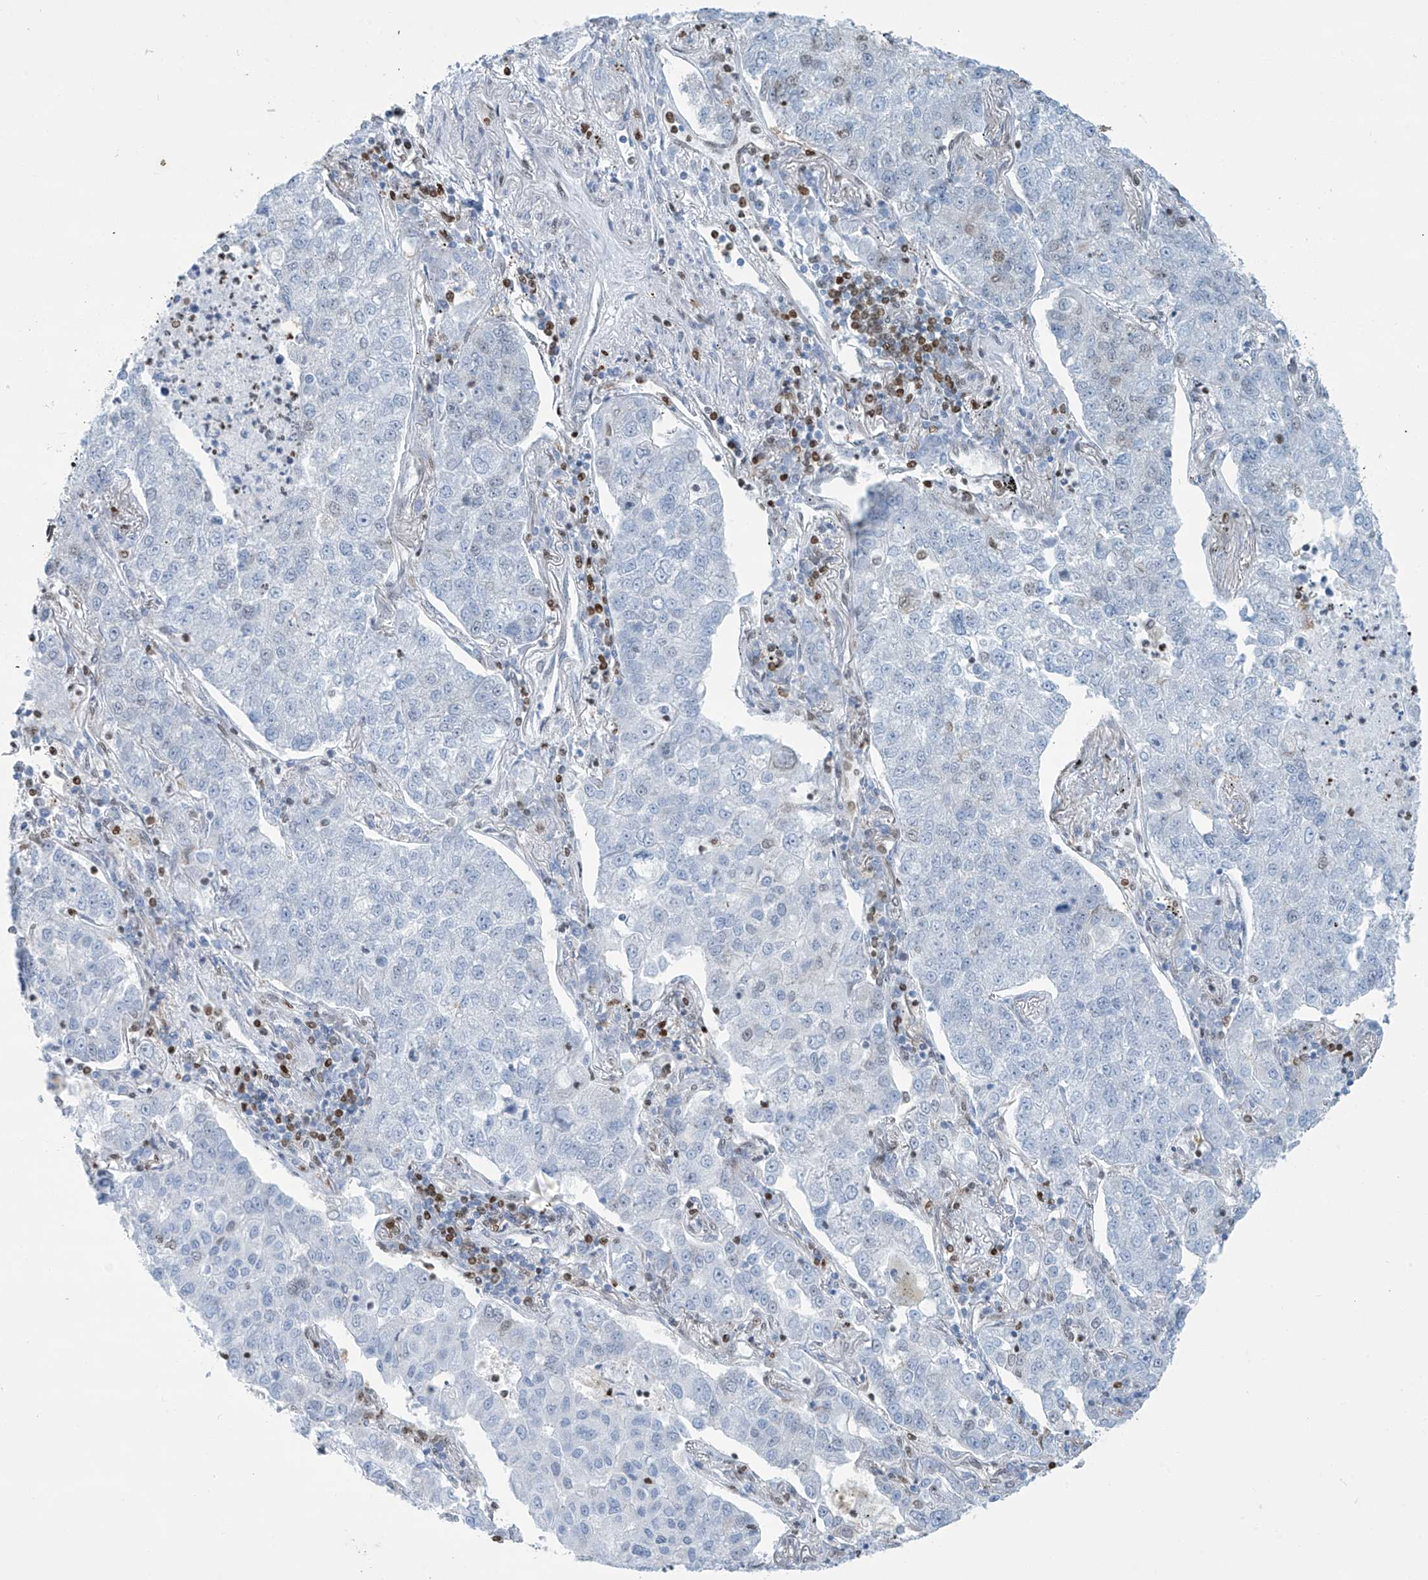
{"staining": {"intensity": "negative", "quantity": "none", "location": "none"}, "tissue": "lung cancer", "cell_type": "Tumor cells", "image_type": "cancer", "snomed": [{"axis": "morphology", "description": "Adenocarcinoma, NOS"}, {"axis": "topography", "description": "Lung"}], "caption": "Lung cancer (adenocarcinoma) was stained to show a protein in brown. There is no significant positivity in tumor cells.", "gene": "SARNP", "patient": {"sex": "male", "age": 49}}